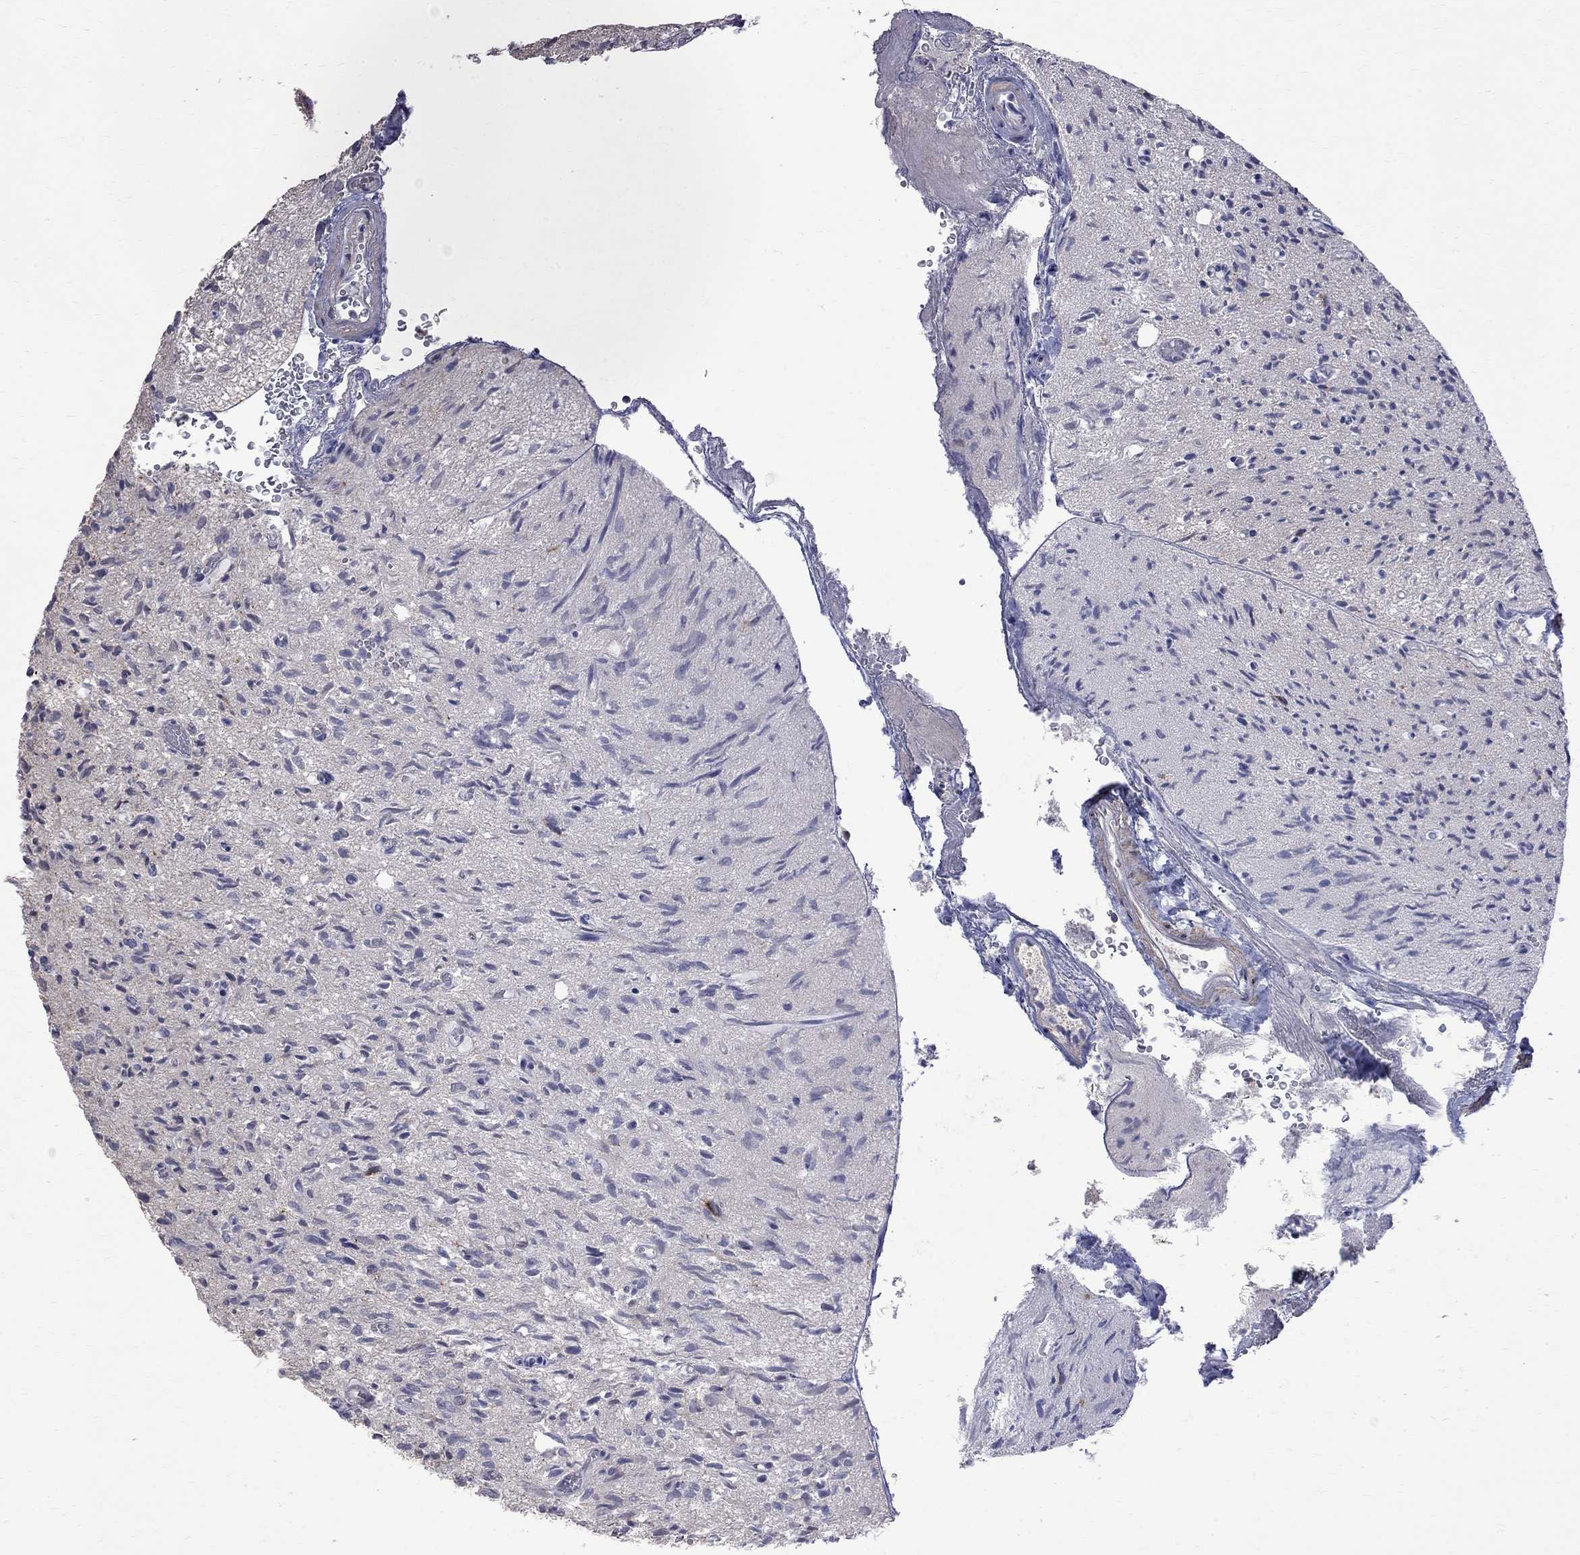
{"staining": {"intensity": "negative", "quantity": "none", "location": "none"}, "tissue": "glioma", "cell_type": "Tumor cells", "image_type": "cancer", "snomed": [{"axis": "morphology", "description": "Glioma, malignant, High grade"}, {"axis": "topography", "description": "Brain"}], "caption": "DAB immunohistochemical staining of human malignant glioma (high-grade) displays no significant expression in tumor cells.", "gene": "CKAP2", "patient": {"sex": "male", "age": 64}}